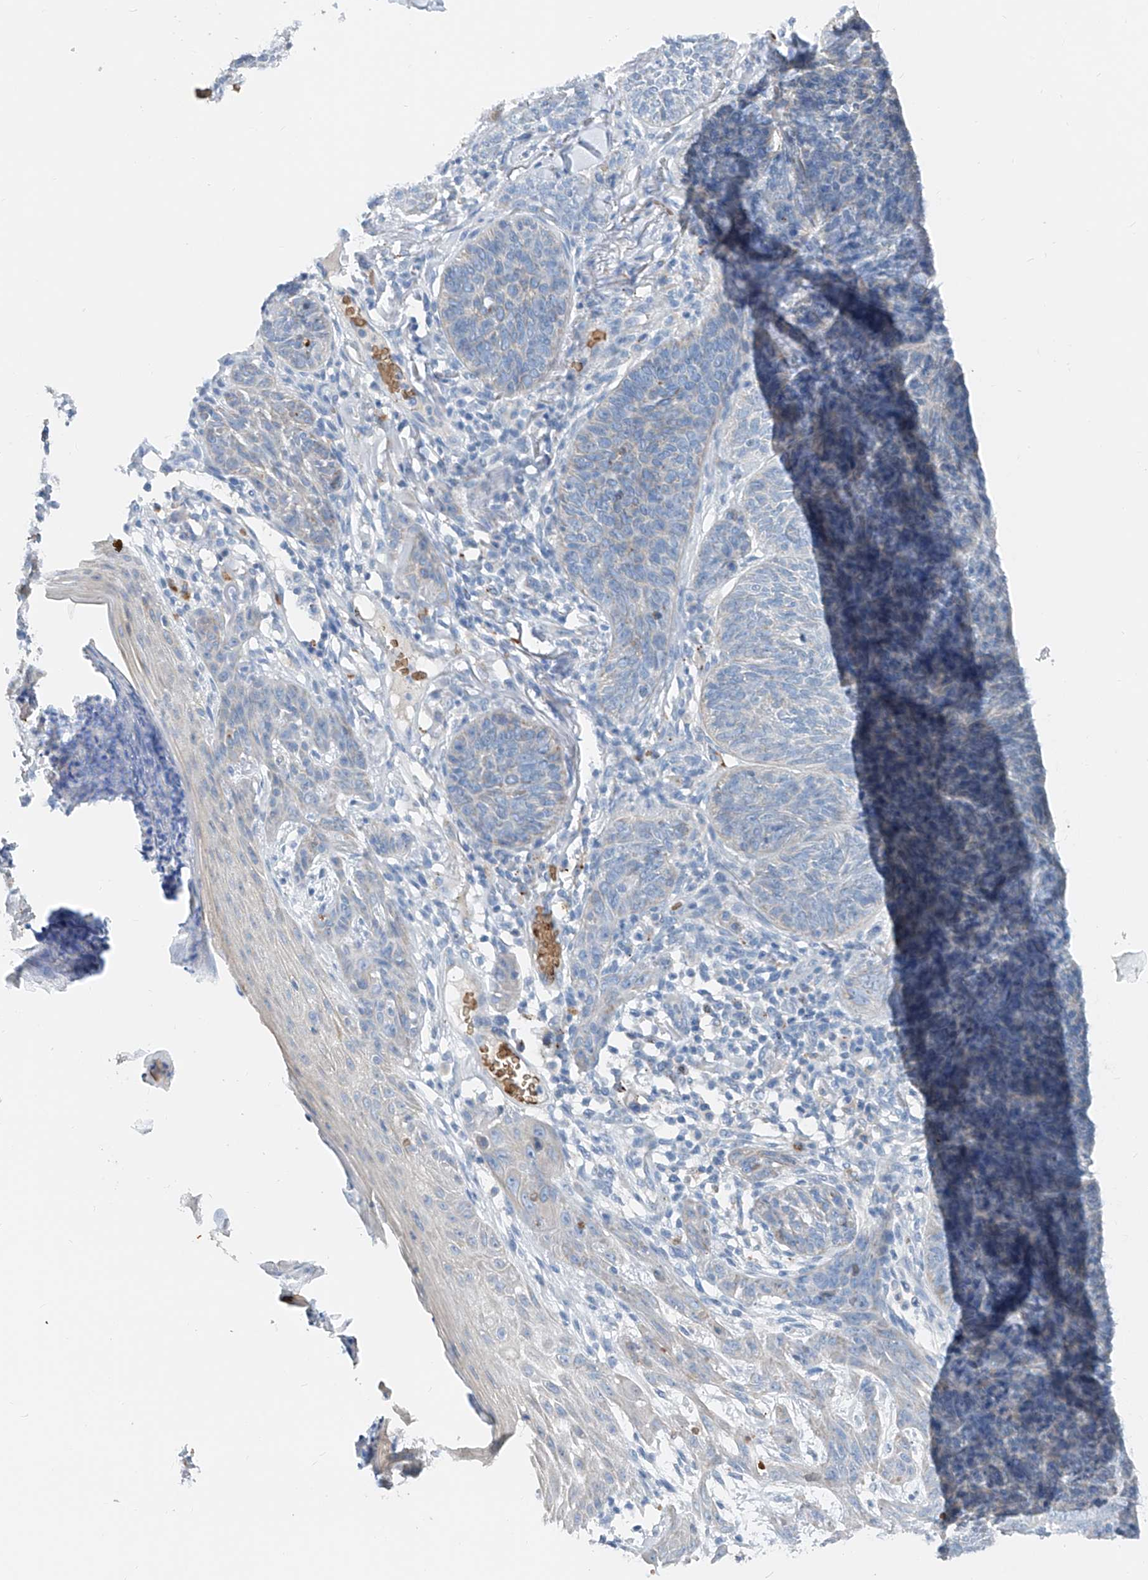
{"staining": {"intensity": "negative", "quantity": "none", "location": "none"}, "tissue": "skin cancer", "cell_type": "Tumor cells", "image_type": "cancer", "snomed": [{"axis": "morphology", "description": "Basal cell carcinoma"}, {"axis": "topography", "description": "Skin"}], "caption": "This is an immunohistochemistry image of skin cancer (basal cell carcinoma). There is no expression in tumor cells.", "gene": "PRSS23", "patient": {"sex": "male", "age": 85}}